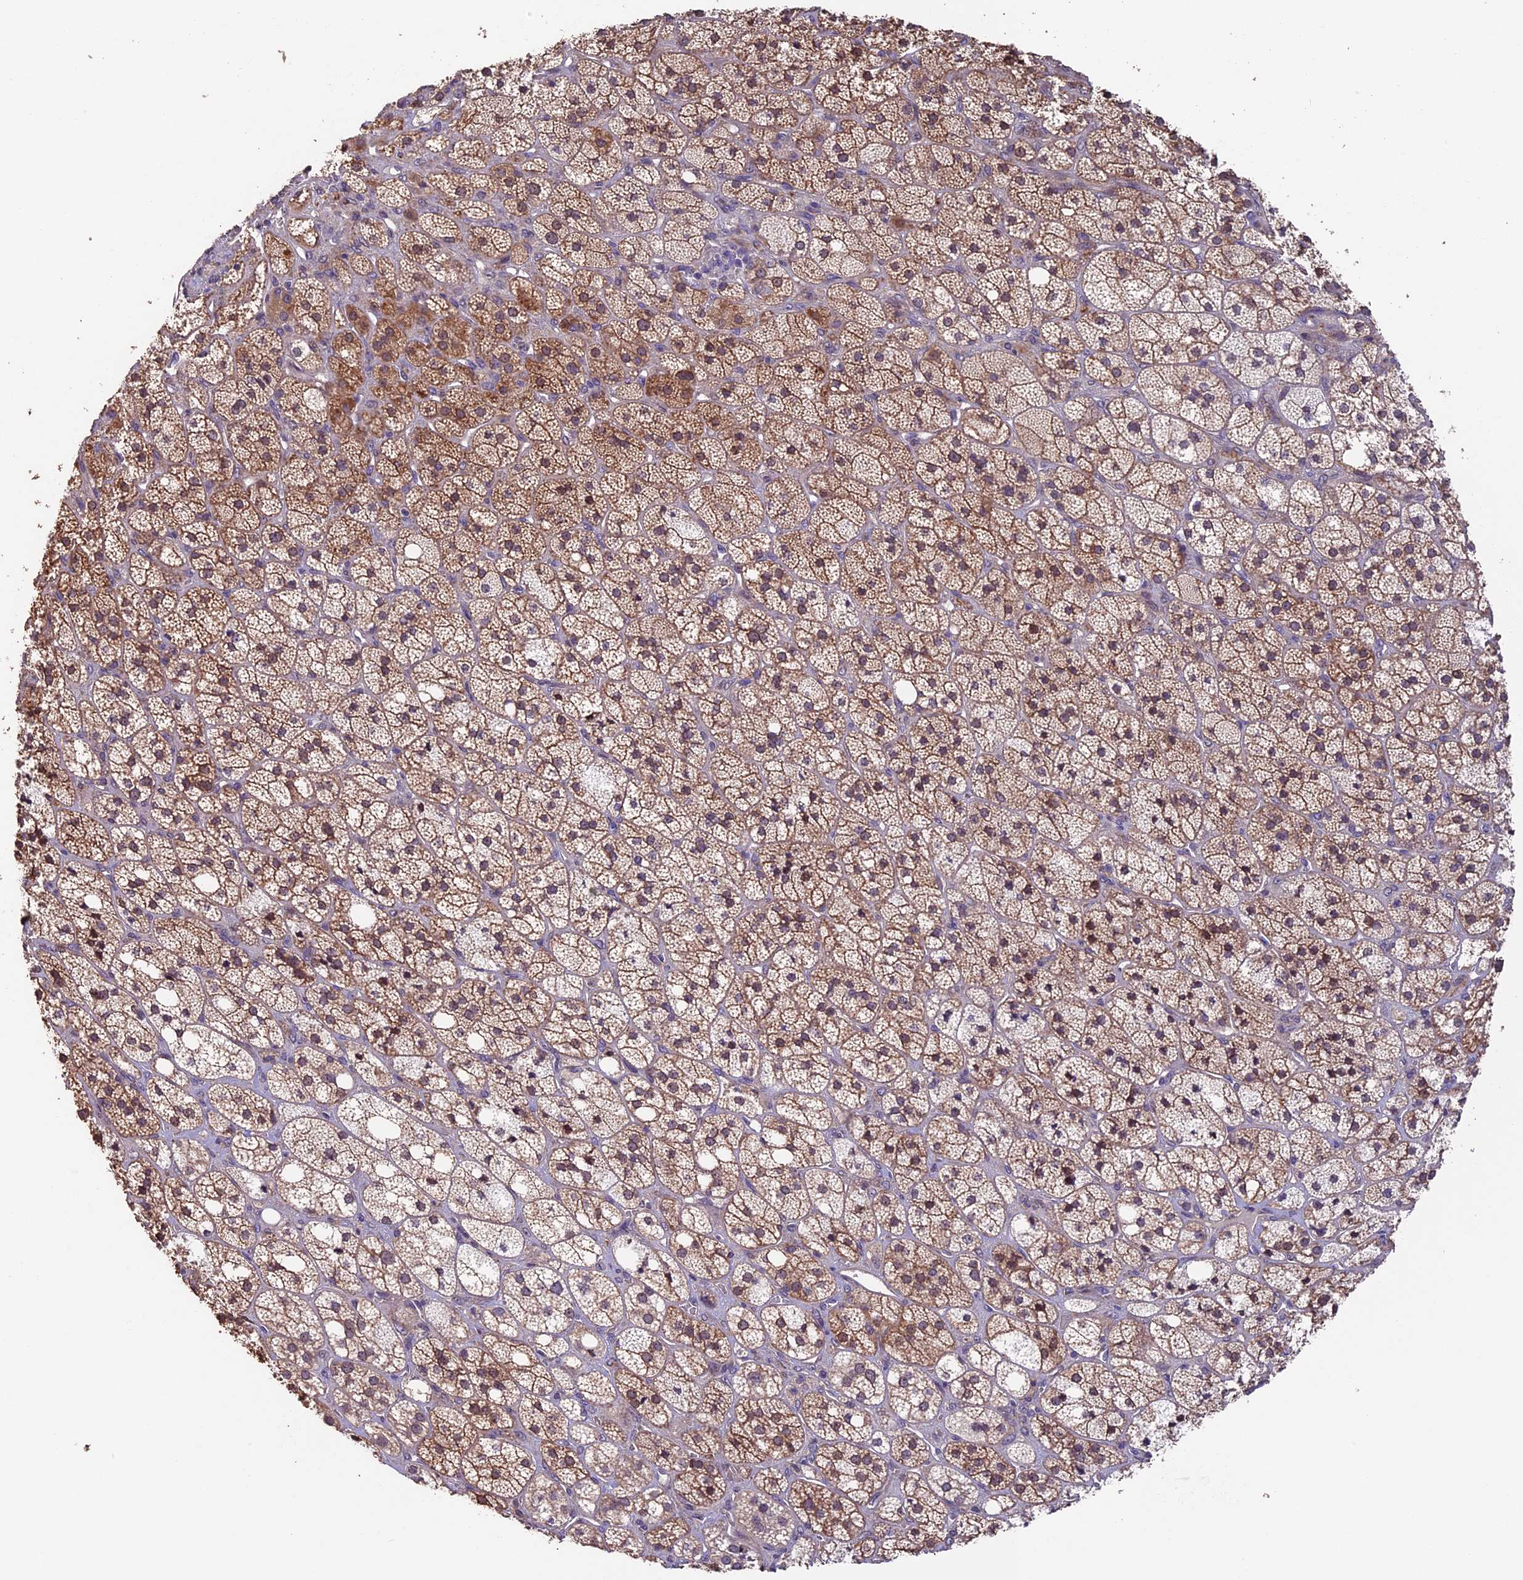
{"staining": {"intensity": "moderate", "quantity": "25%-75%", "location": "cytoplasmic/membranous"}, "tissue": "adrenal gland", "cell_type": "Glandular cells", "image_type": "normal", "snomed": [{"axis": "morphology", "description": "Normal tissue, NOS"}, {"axis": "topography", "description": "Adrenal gland"}], "caption": "IHC staining of unremarkable adrenal gland, which displays medium levels of moderate cytoplasmic/membranous positivity in about 25%-75% of glandular cells indicating moderate cytoplasmic/membranous protein staining. The staining was performed using DAB (3,3'-diaminobenzidine) (brown) for protein detection and nuclei were counterstained in hematoxylin (blue).", "gene": "GNB5", "patient": {"sex": "male", "age": 61}}